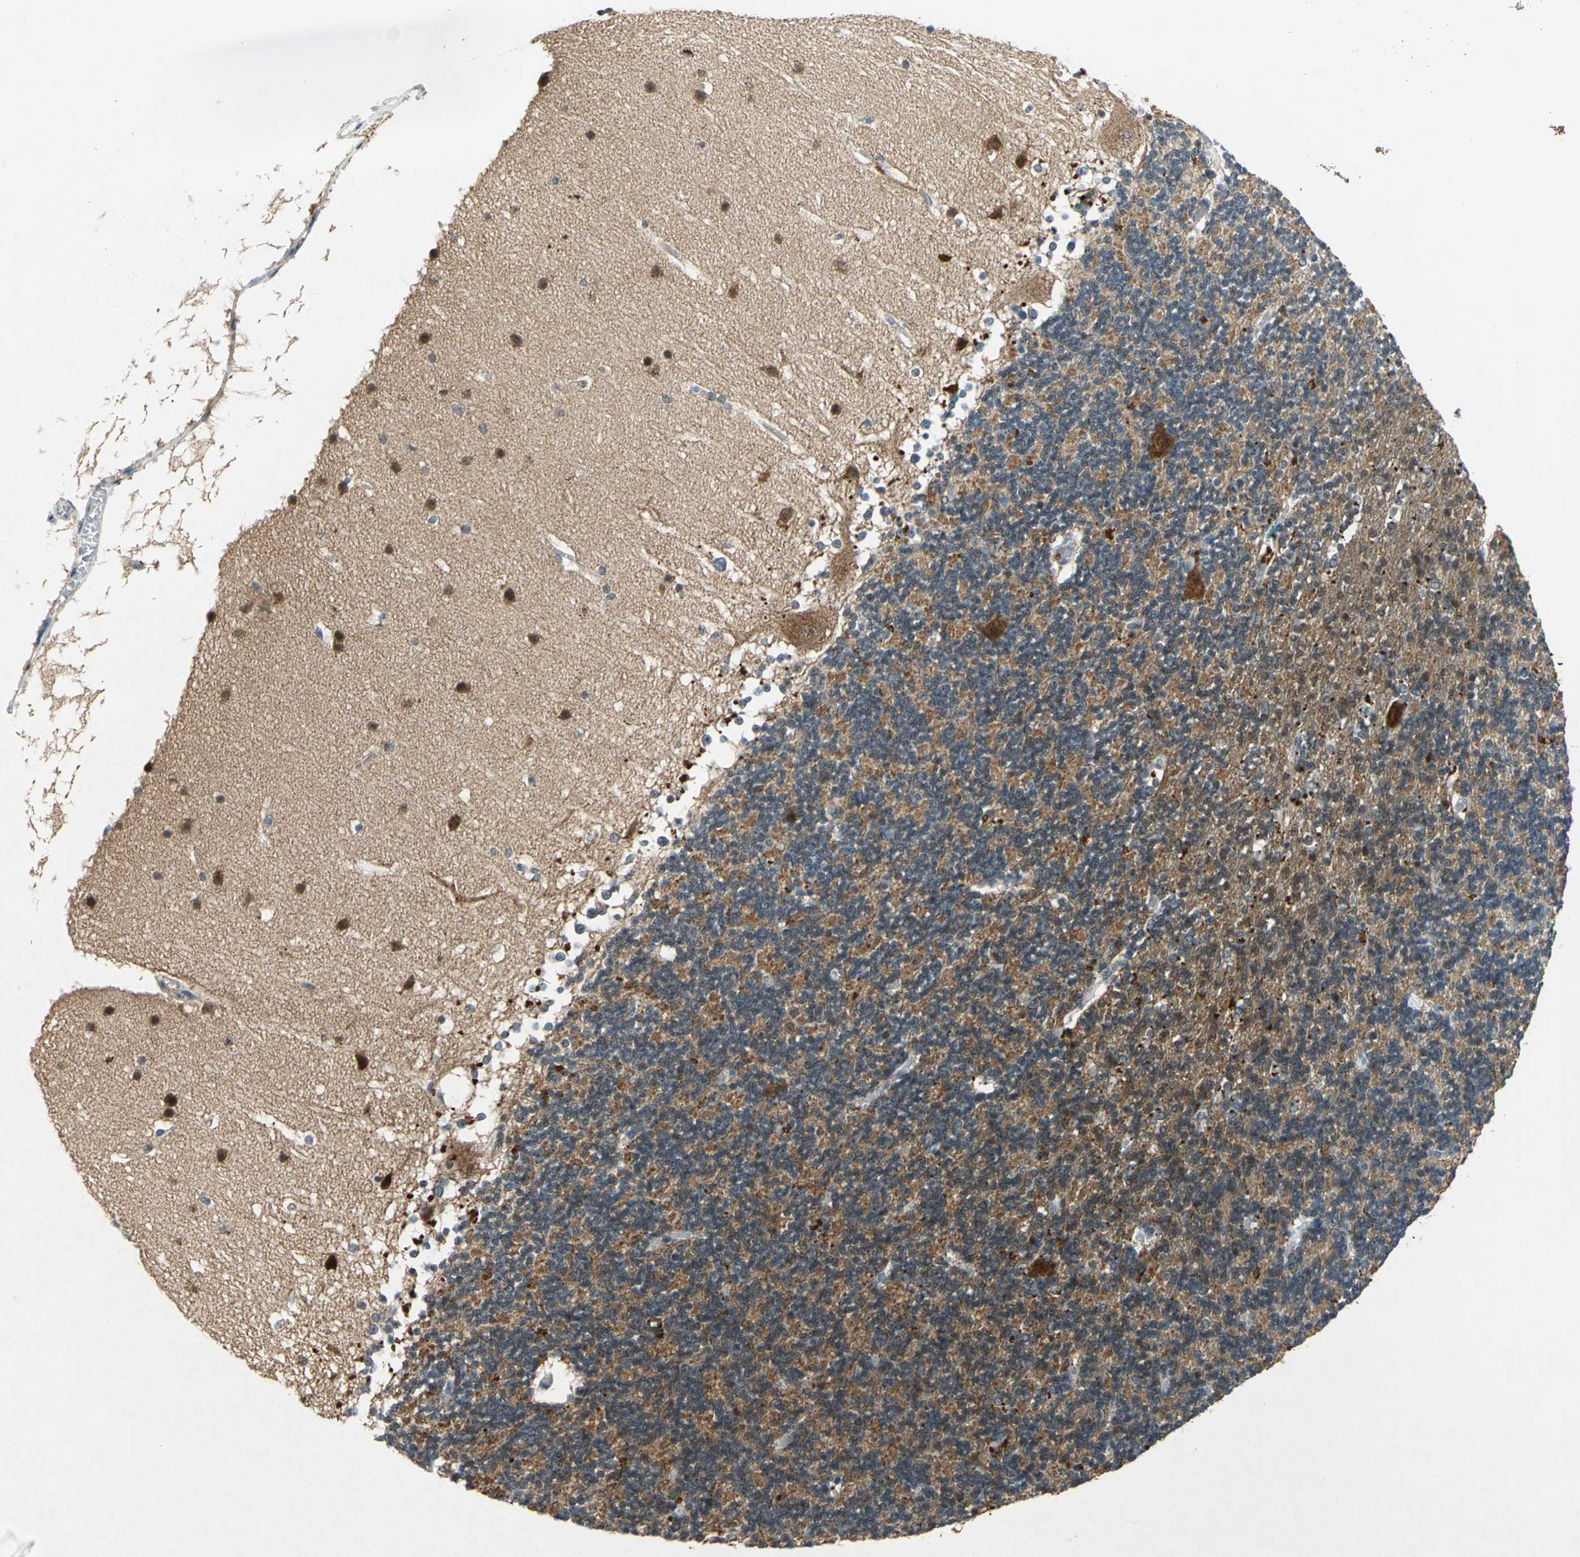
{"staining": {"intensity": "moderate", "quantity": ">75%", "location": "cytoplasmic/membranous"}, "tissue": "cerebellum", "cell_type": "Cells in granular layer", "image_type": "normal", "snomed": [{"axis": "morphology", "description": "Normal tissue, NOS"}, {"axis": "topography", "description": "Cerebellum"}], "caption": "Protein analysis of benign cerebellum shows moderate cytoplasmic/membranous staining in approximately >75% of cells in granular layer.", "gene": "PIN1", "patient": {"sex": "female", "age": 19}}